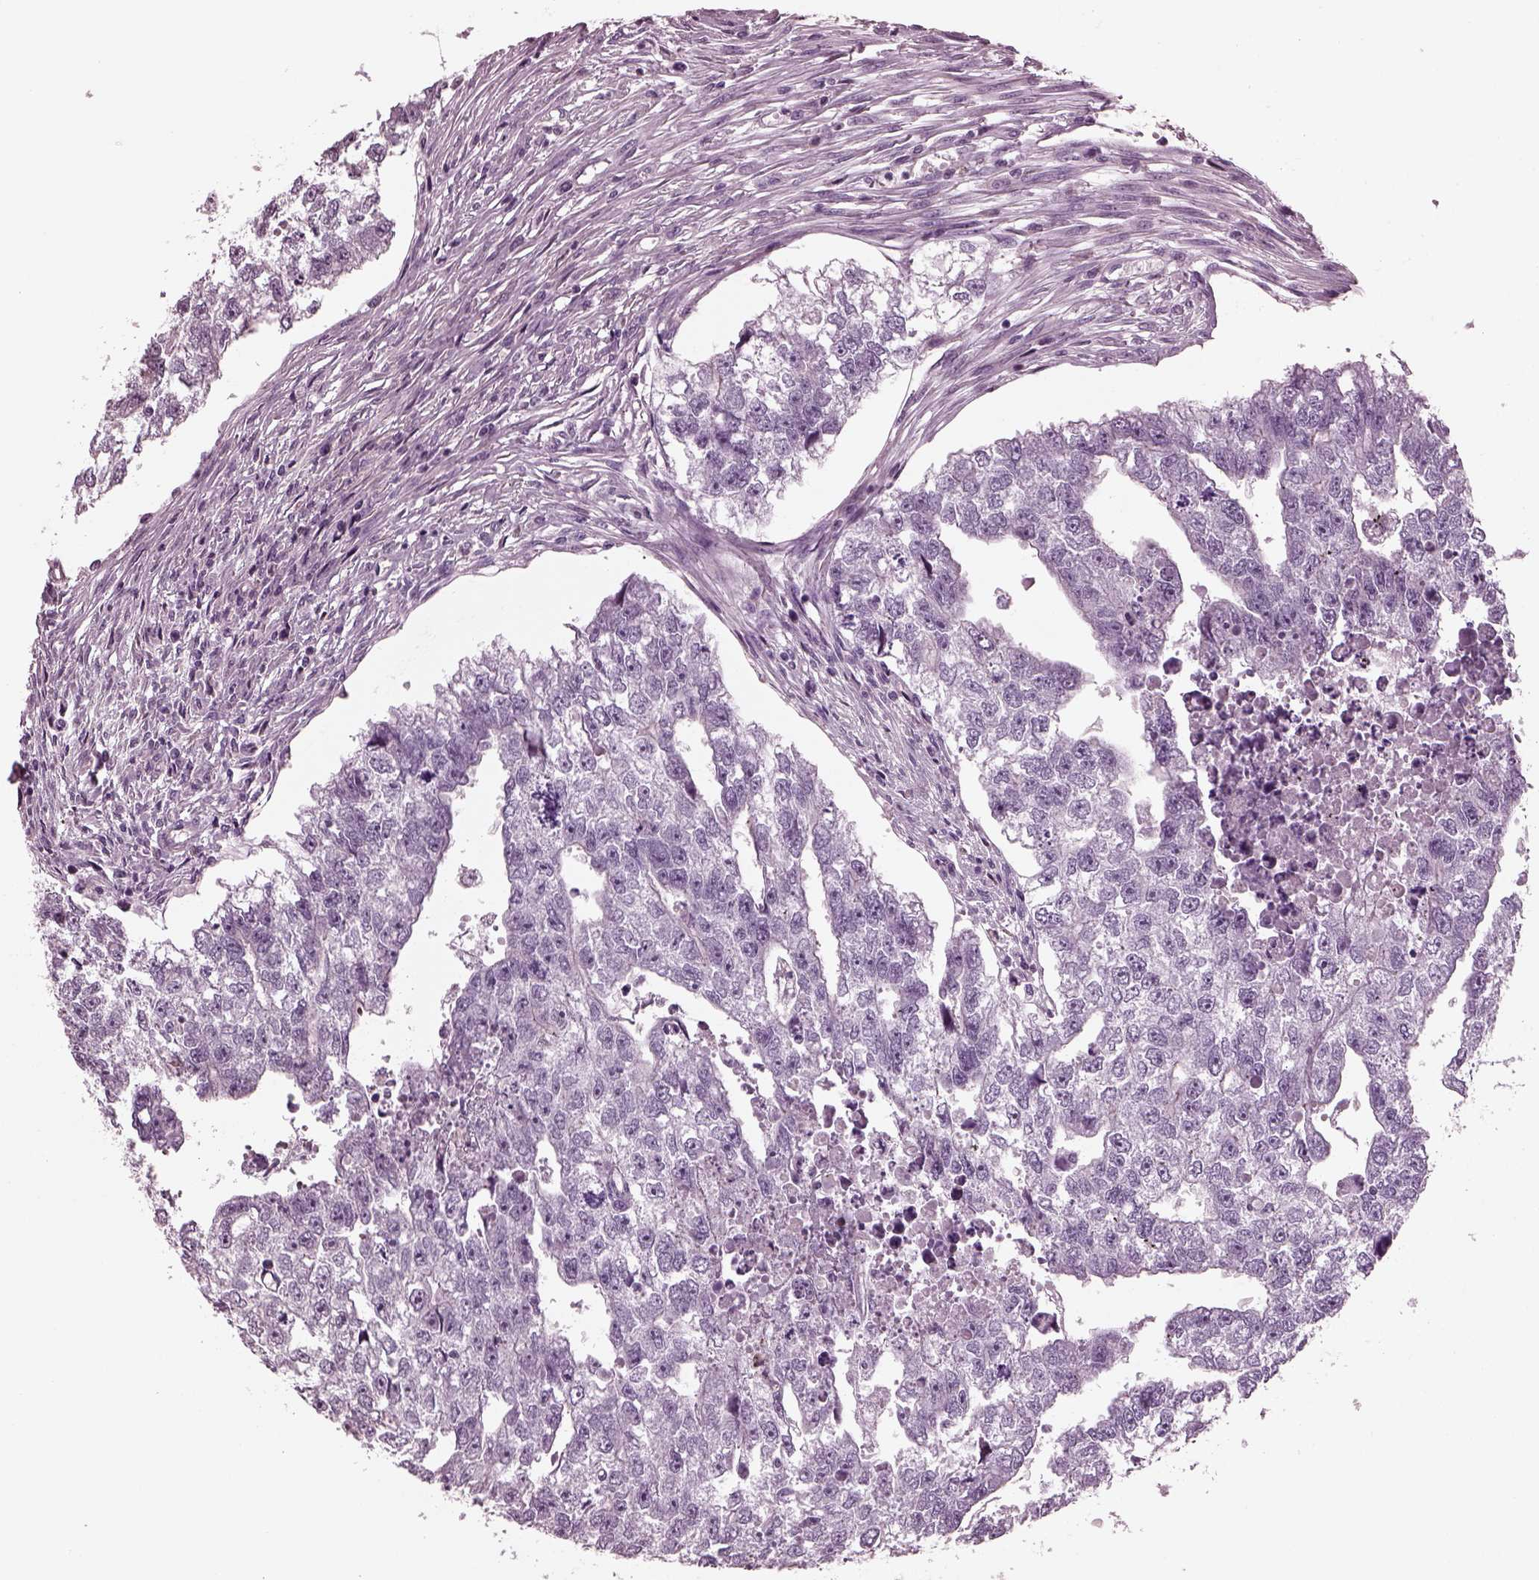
{"staining": {"intensity": "negative", "quantity": "none", "location": "none"}, "tissue": "testis cancer", "cell_type": "Tumor cells", "image_type": "cancer", "snomed": [{"axis": "morphology", "description": "Carcinoma, Embryonal, NOS"}, {"axis": "morphology", "description": "Teratoma, malignant, NOS"}, {"axis": "topography", "description": "Testis"}], "caption": "Immunohistochemistry (IHC) photomicrograph of neoplastic tissue: human embryonal carcinoma (testis) stained with DAB (3,3'-diaminobenzidine) displays no significant protein positivity in tumor cells. The staining was performed using DAB (3,3'-diaminobenzidine) to visualize the protein expression in brown, while the nuclei were stained in blue with hematoxylin (Magnification: 20x).", "gene": "GDF11", "patient": {"sex": "male", "age": 44}}